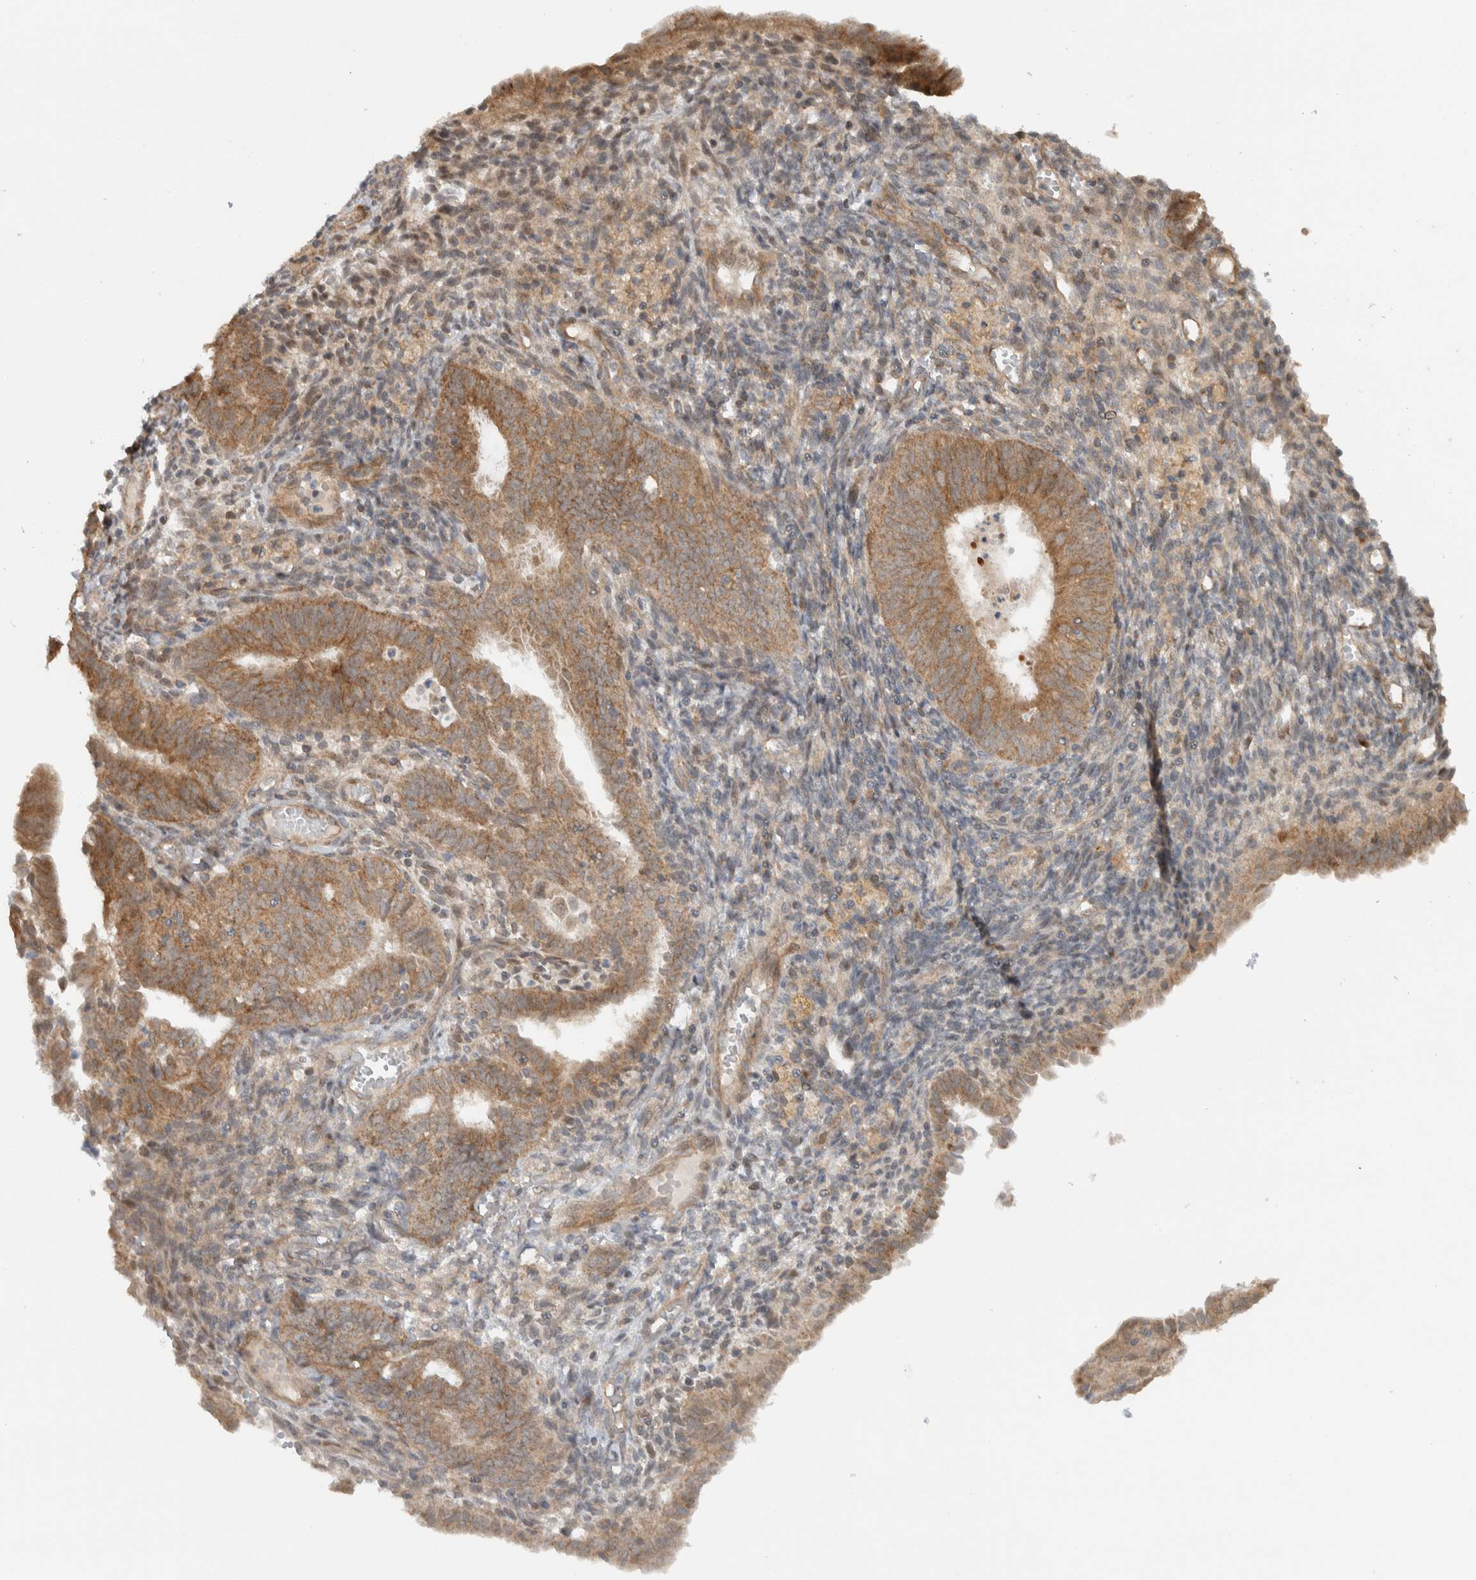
{"staining": {"intensity": "moderate", "quantity": ">75%", "location": "cytoplasmic/membranous"}, "tissue": "endometrial cancer", "cell_type": "Tumor cells", "image_type": "cancer", "snomed": [{"axis": "morphology", "description": "Adenocarcinoma, NOS"}, {"axis": "topography", "description": "Endometrium"}], "caption": "Adenocarcinoma (endometrial) stained with DAB (3,3'-diaminobenzidine) IHC shows medium levels of moderate cytoplasmic/membranous positivity in about >75% of tumor cells.", "gene": "KLHL6", "patient": {"sex": "female", "age": 58}}